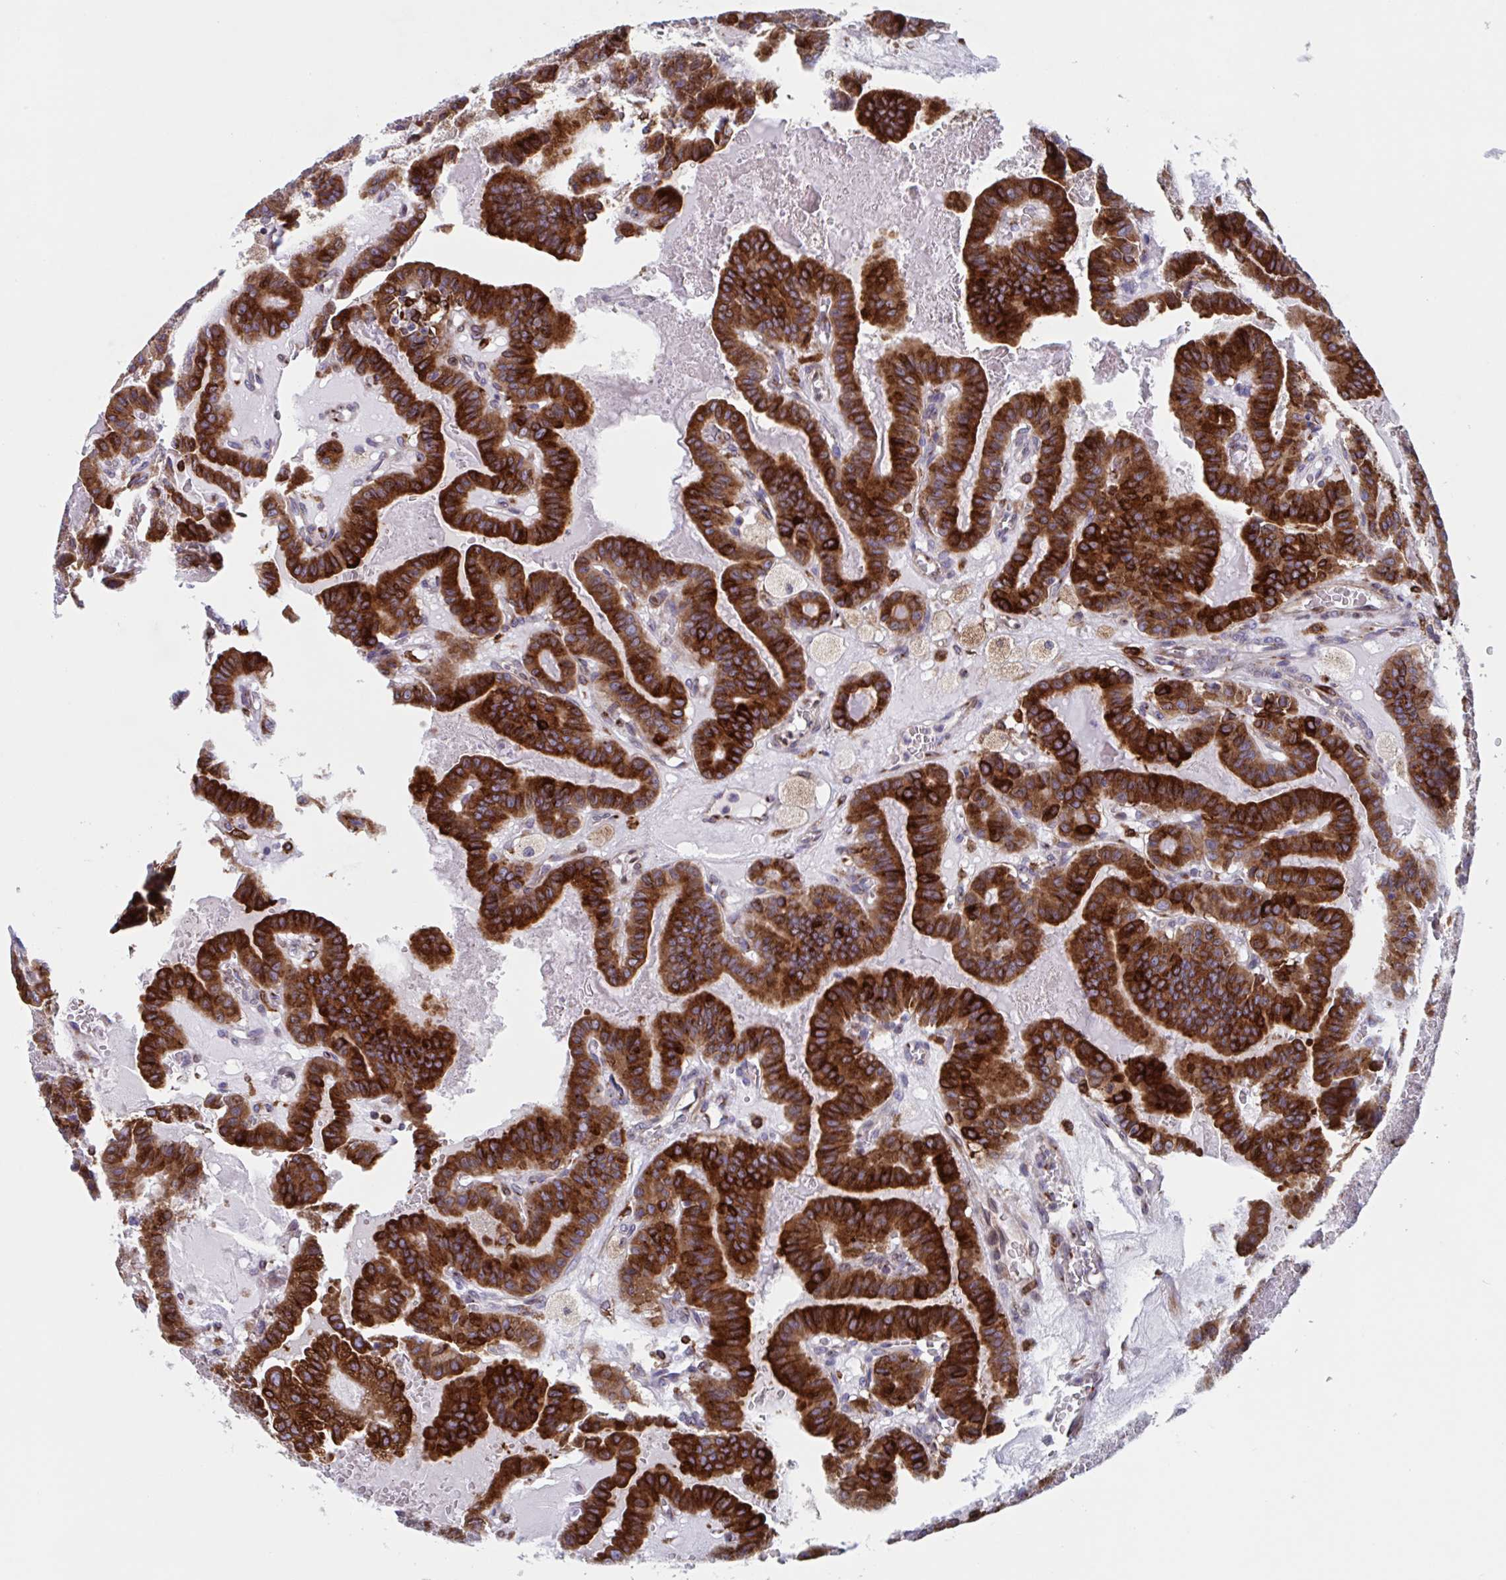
{"staining": {"intensity": "strong", "quantity": ">75%", "location": "cytoplasmic/membranous"}, "tissue": "thyroid cancer", "cell_type": "Tumor cells", "image_type": "cancer", "snomed": [{"axis": "morphology", "description": "Papillary adenocarcinoma, NOS"}, {"axis": "topography", "description": "Thyroid gland"}], "caption": "Protein positivity by immunohistochemistry displays strong cytoplasmic/membranous positivity in approximately >75% of tumor cells in papillary adenocarcinoma (thyroid).", "gene": "RFK", "patient": {"sex": "male", "age": 87}}